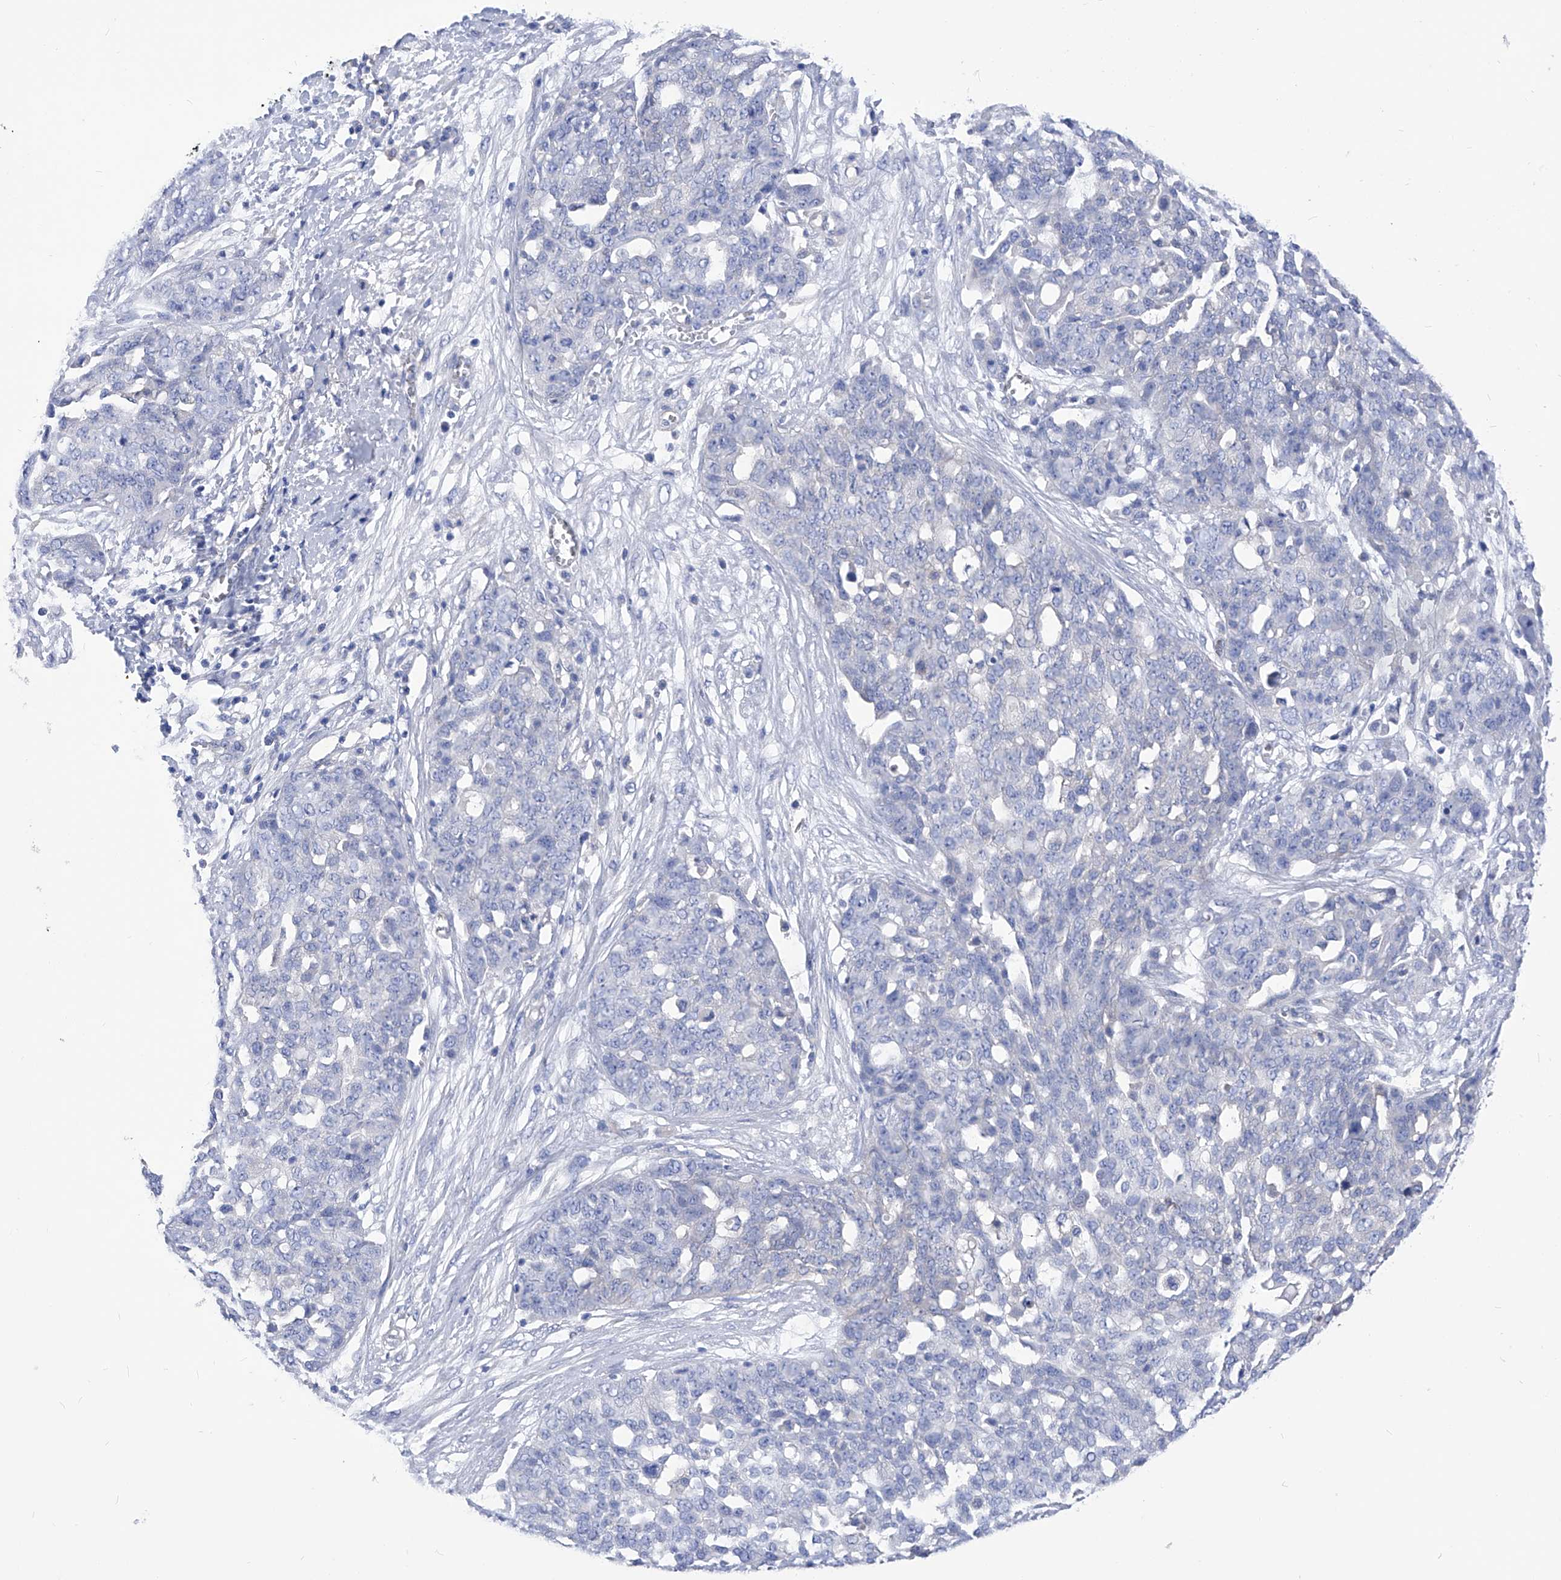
{"staining": {"intensity": "negative", "quantity": "none", "location": "none"}, "tissue": "ovarian cancer", "cell_type": "Tumor cells", "image_type": "cancer", "snomed": [{"axis": "morphology", "description": "Cystadenocarcinoma, serous, NOS"}, {"axis": "topography", "description": "Soft tissue"}, {"axis": "topography", "description": "Ovary"}], "caption": "Immunohistochemical staining of human ovarian cancer (serous cystadenocarcinoma) reveals no significant expression in tumor cells.", "gene": "XPNPEP1", "patient": {"sex": "female", "age": 57}}